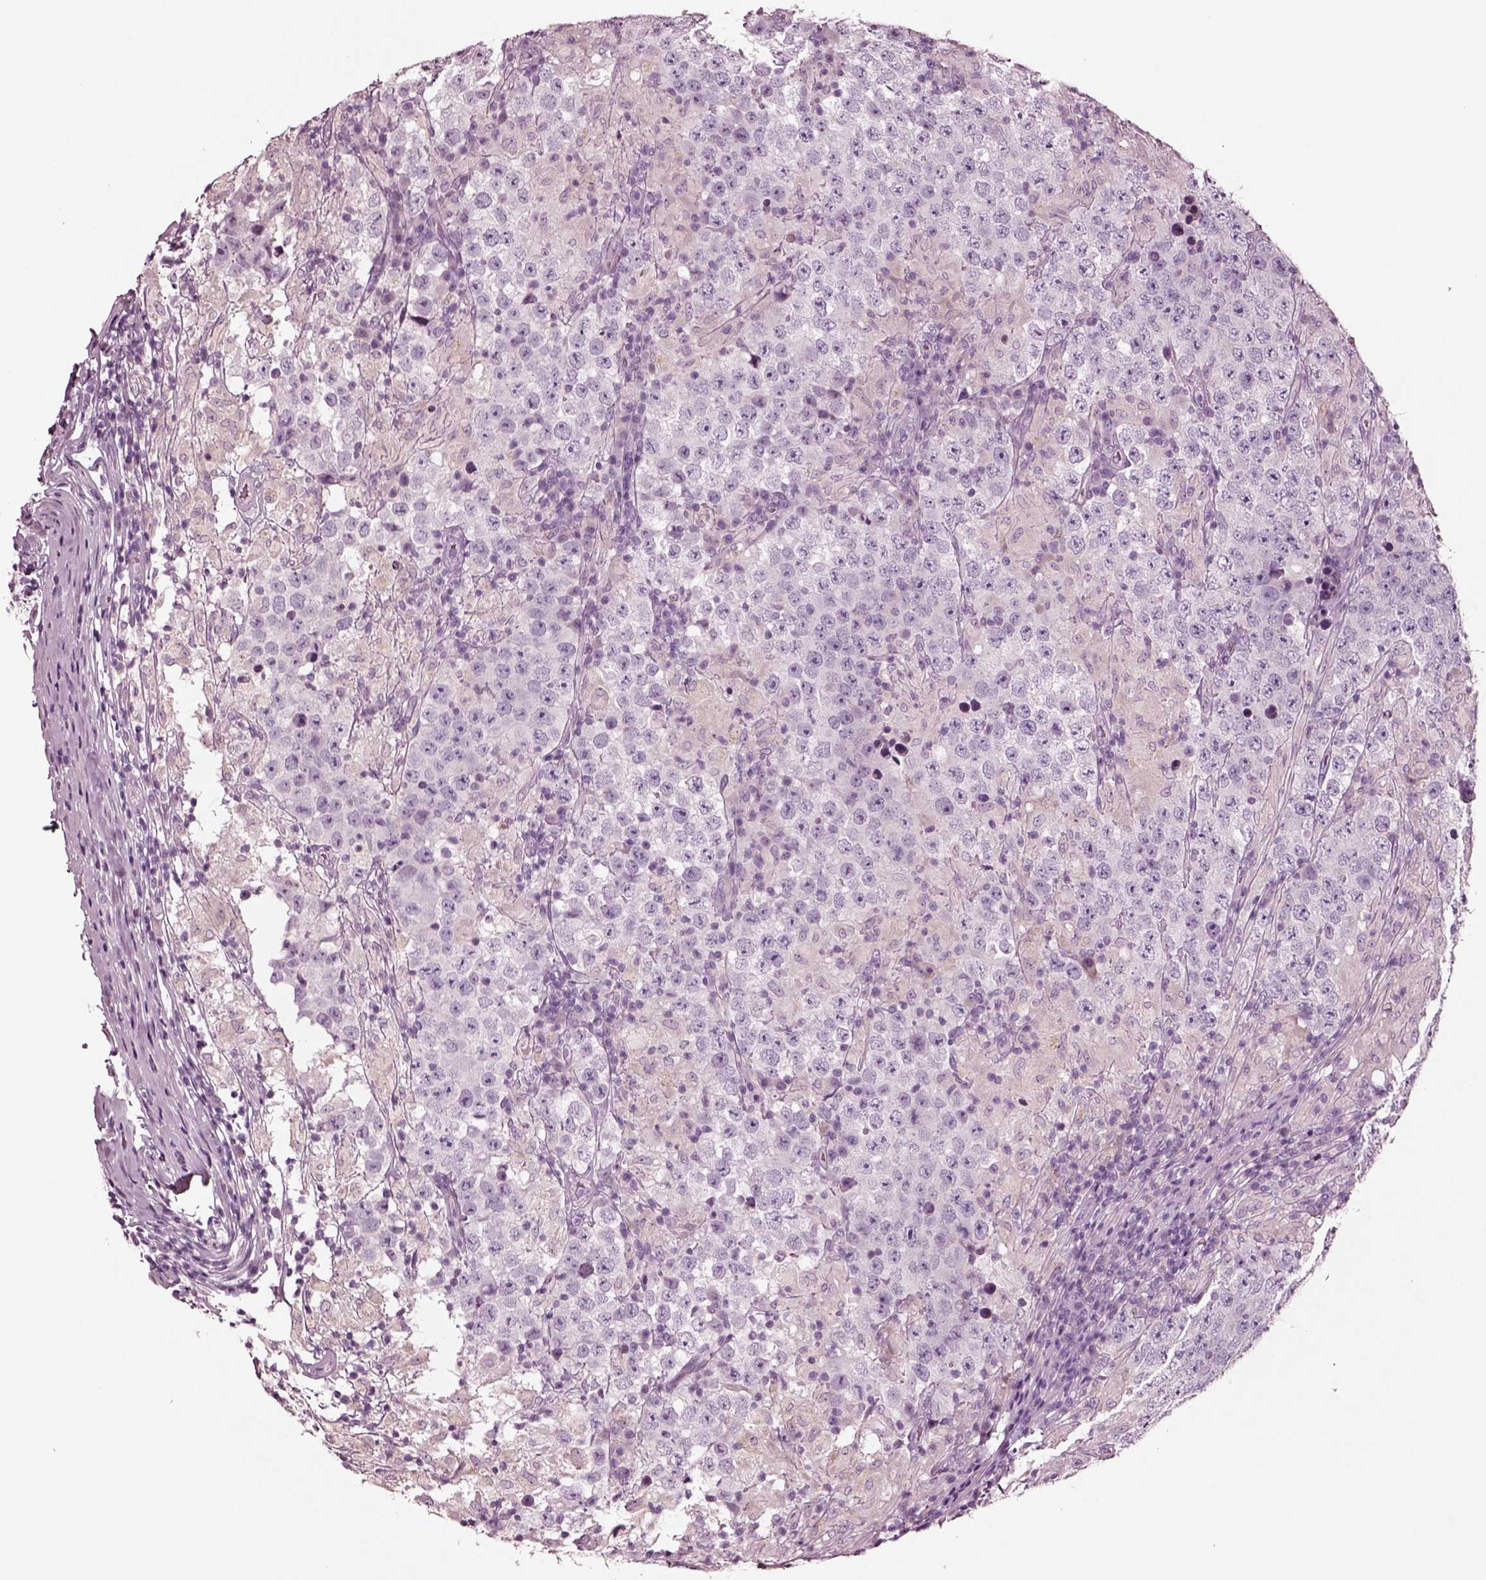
{"staining": {"intensity": "negative", "quantity": "none", "location": "none"}, "tissue": "testis cancer", "cell_type": "Tumor cells", "image_type": "cancer", "snomed": [{"axis": "morphology", "description": "Seminoma, NOS"}, {"axis": "morphology", "description": "Carcinoma, Embryonal, NOS"}, {"axis": "topography", "description": "Testis"}], "caption": "Image shows no protein positivity in tumor cells of testis embryonal carcinoma tissue.", "gene": "NMRK2", "patient": {"sex": "male", "age": 41}}